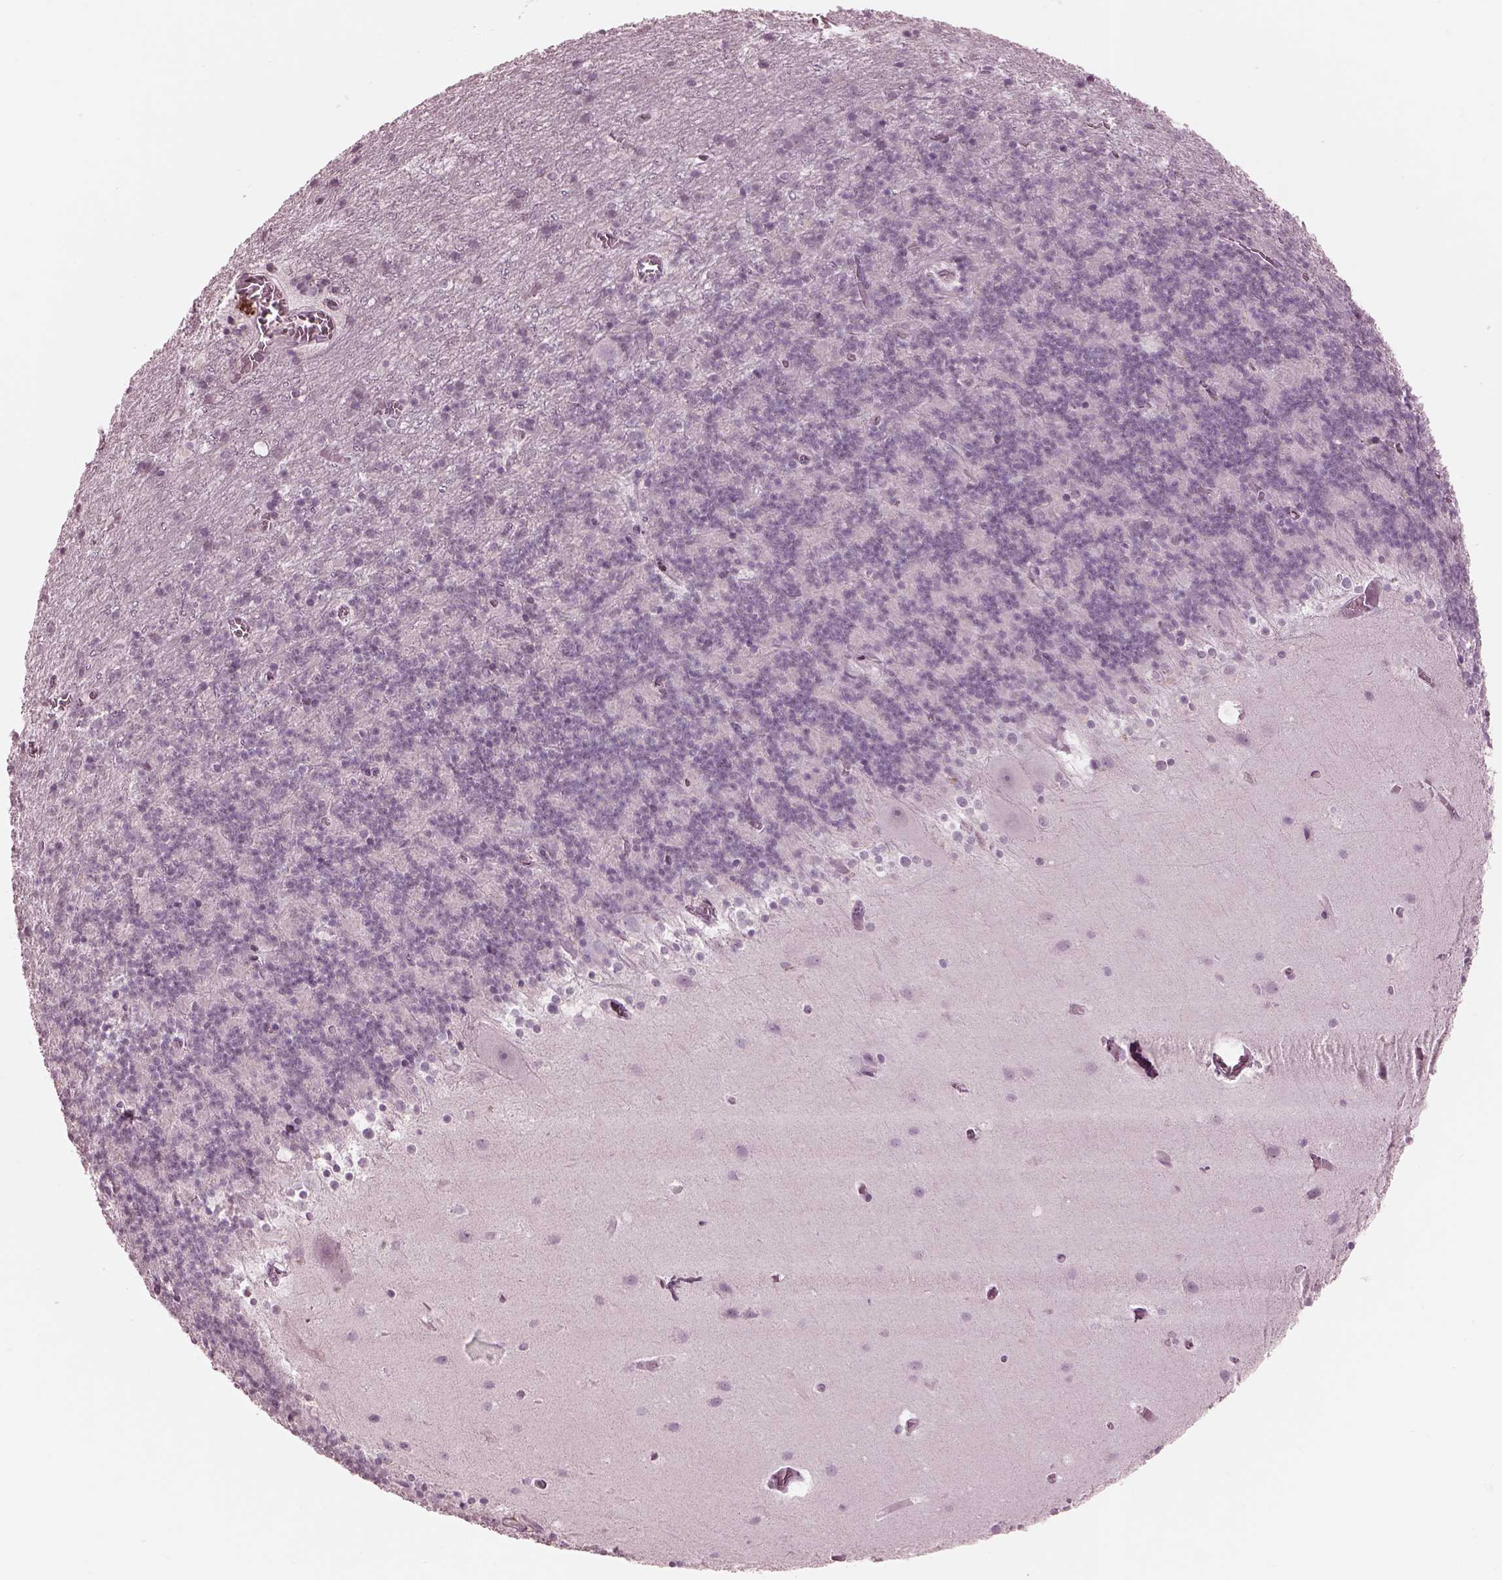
{"staining": {"intensity": "negative", "quantity": "none", "location": "none"}, "tissue": "cerebellum", "cell_type": "Cells in granular layer", "image_type": "normal", "snomed": [{"axis": "morphology", "description": "Normal tissue, NOS"}, {"axis": "topography", "description": "Cerebellum"}], "caption": "This is an IHC micrograph of benign cerebellum. There is no expression in cells in granular layer.", "gene": "GARIN4", "patient": {"sex": "male", "age": 70}}